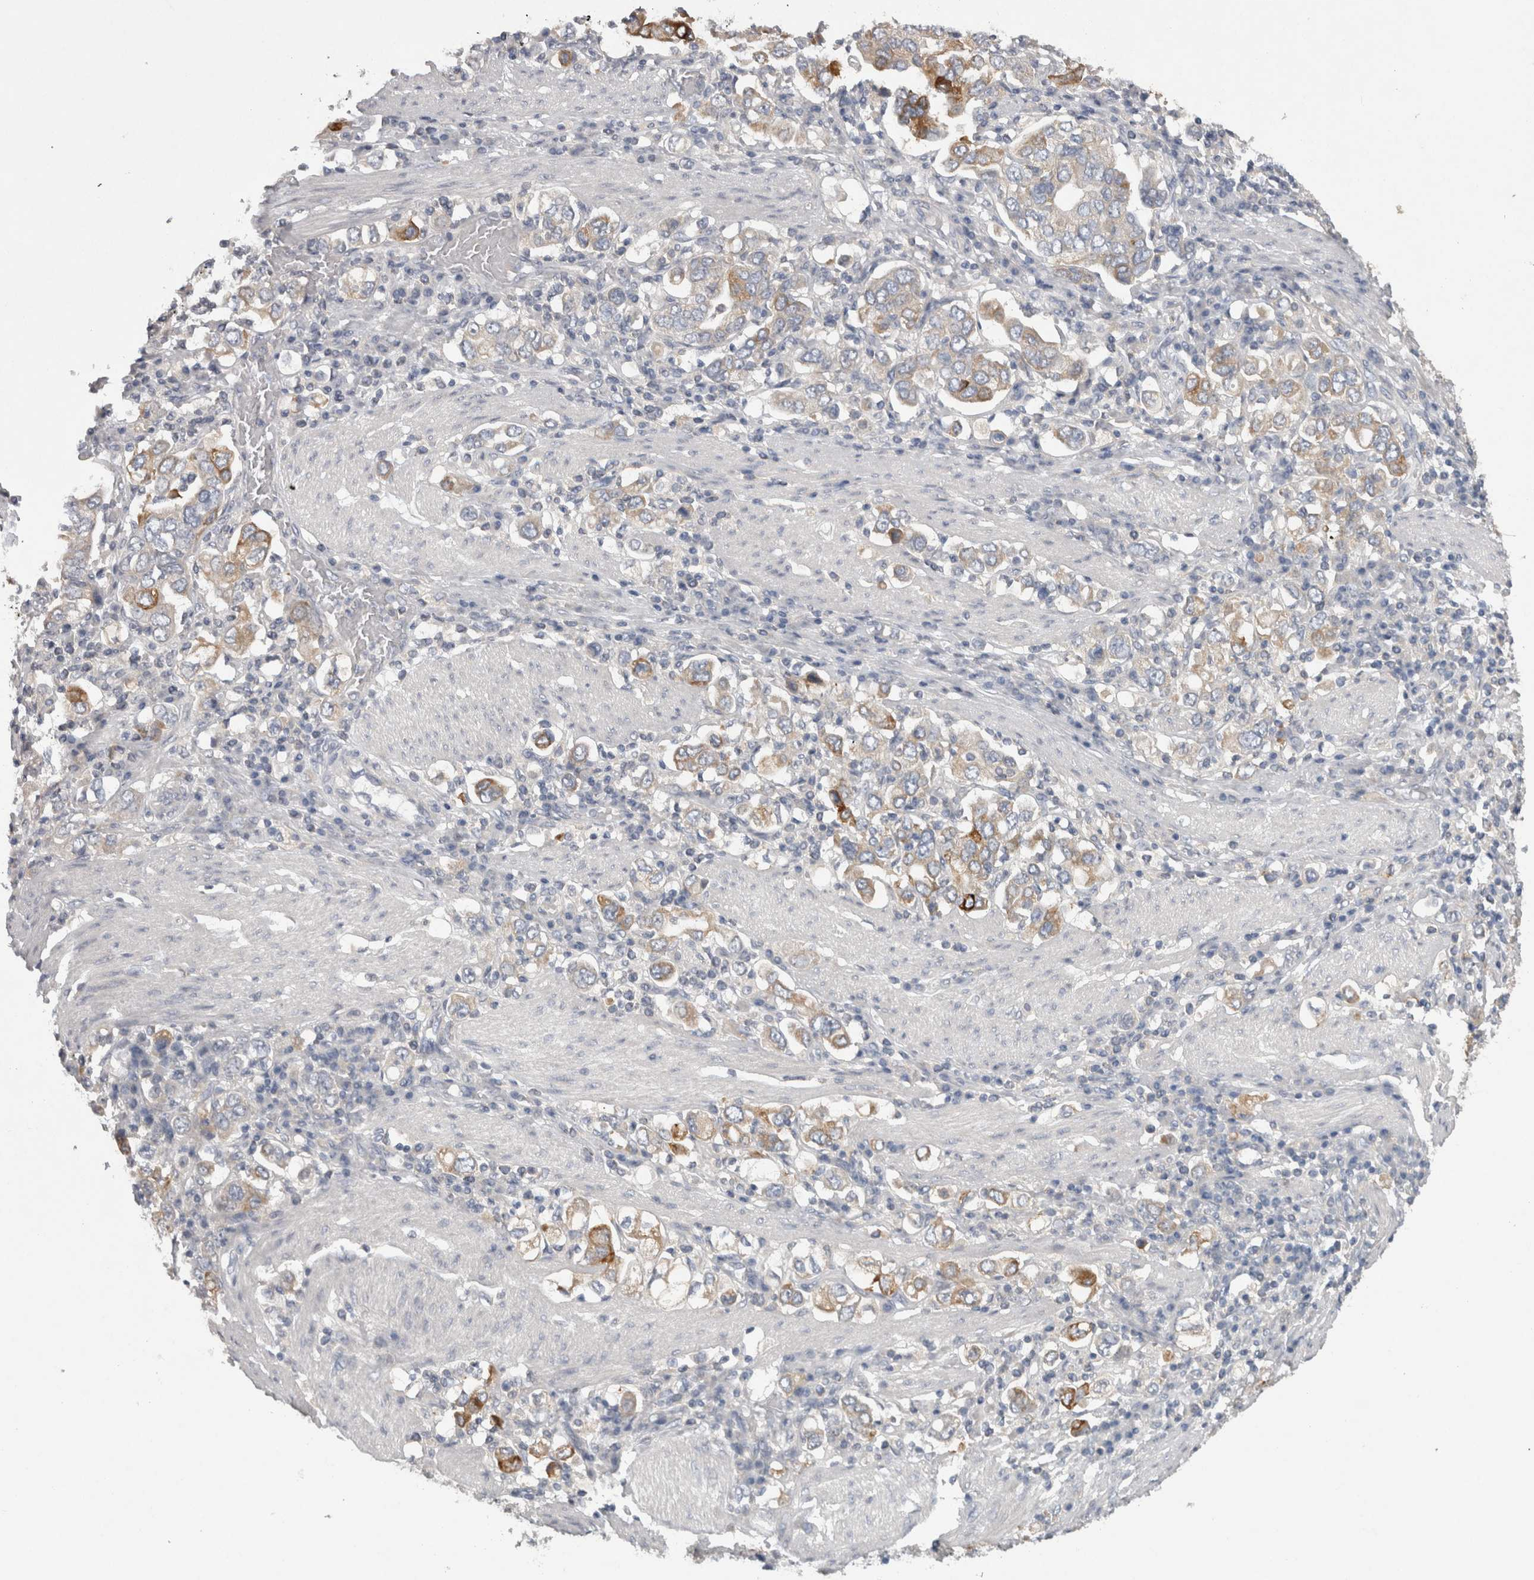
{"staining": {"intensity": "moderate", "quantity": "<25%", "location": "cytoplasmic/membranous"}, "tissue": "stomach cancer", "cell_type": "Tumor cells", "image_type": "cancer", "snomed": [{"axis": "morphology", "description": "Adenocarcinoma, NOS"}, {"axis": "topography", "description": "Stomach, upper"}], "caption": "A low amount of moderate cytoplasmic/membranous expression is seen in approximately <25% of tumor cells in stomach cancer tissue.", "gene": "LRRC40", "patient": {"sex": "male", "age": 62}}